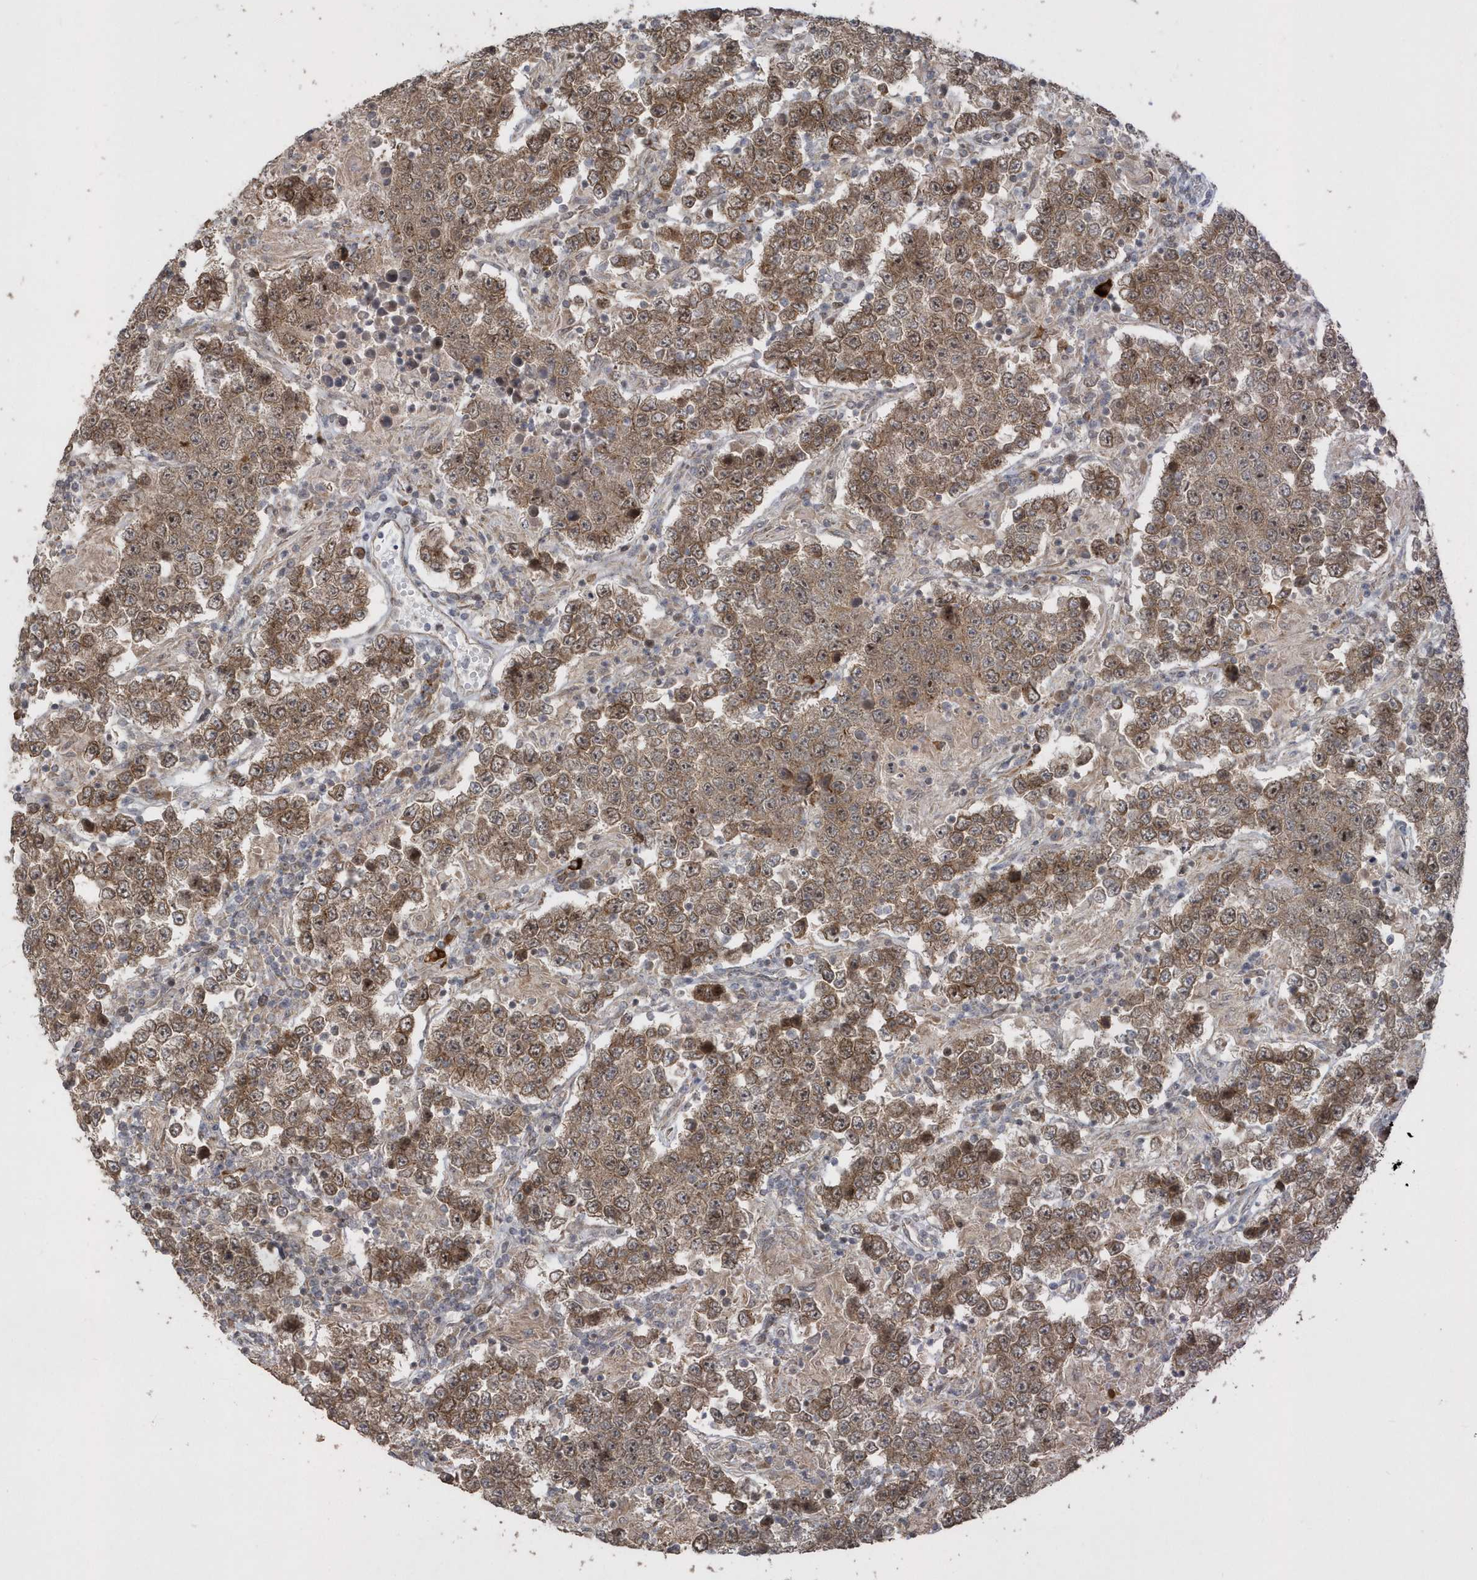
{"staining": {"intensity": "moderate", "quantity": ">75%", "location": "cytoplasmic/membranous,nuclear"}, "tissue": "testis cancer", "cell_type": "Tumor cells", "image_type": "cancer", "snomed": [{"axis": "morphology", "description": "Normal tissue, NOS"}, {"axis": "morphology", "description": "Urothelial carcinoma, High grade"}, {"axis": "morphology", "description": "Seminoma, NOS"}, {"axis": "morphology", "description": "Carcinoma, Embryonal, NOS"}, {"axis": "topography", "description": "Urinary bladder"}, {"axis": "topography", "description": "Testis"}], "caption": "Testis cancer (seminoma) stained with DAB immunohistochemistry shows medium levels of moderate cytoplasmic/membranous and nuclear staining in approximately >75% of tumor cells.", "gene": "TRAIP", "patient": {"sex": "male", "age": 41}}